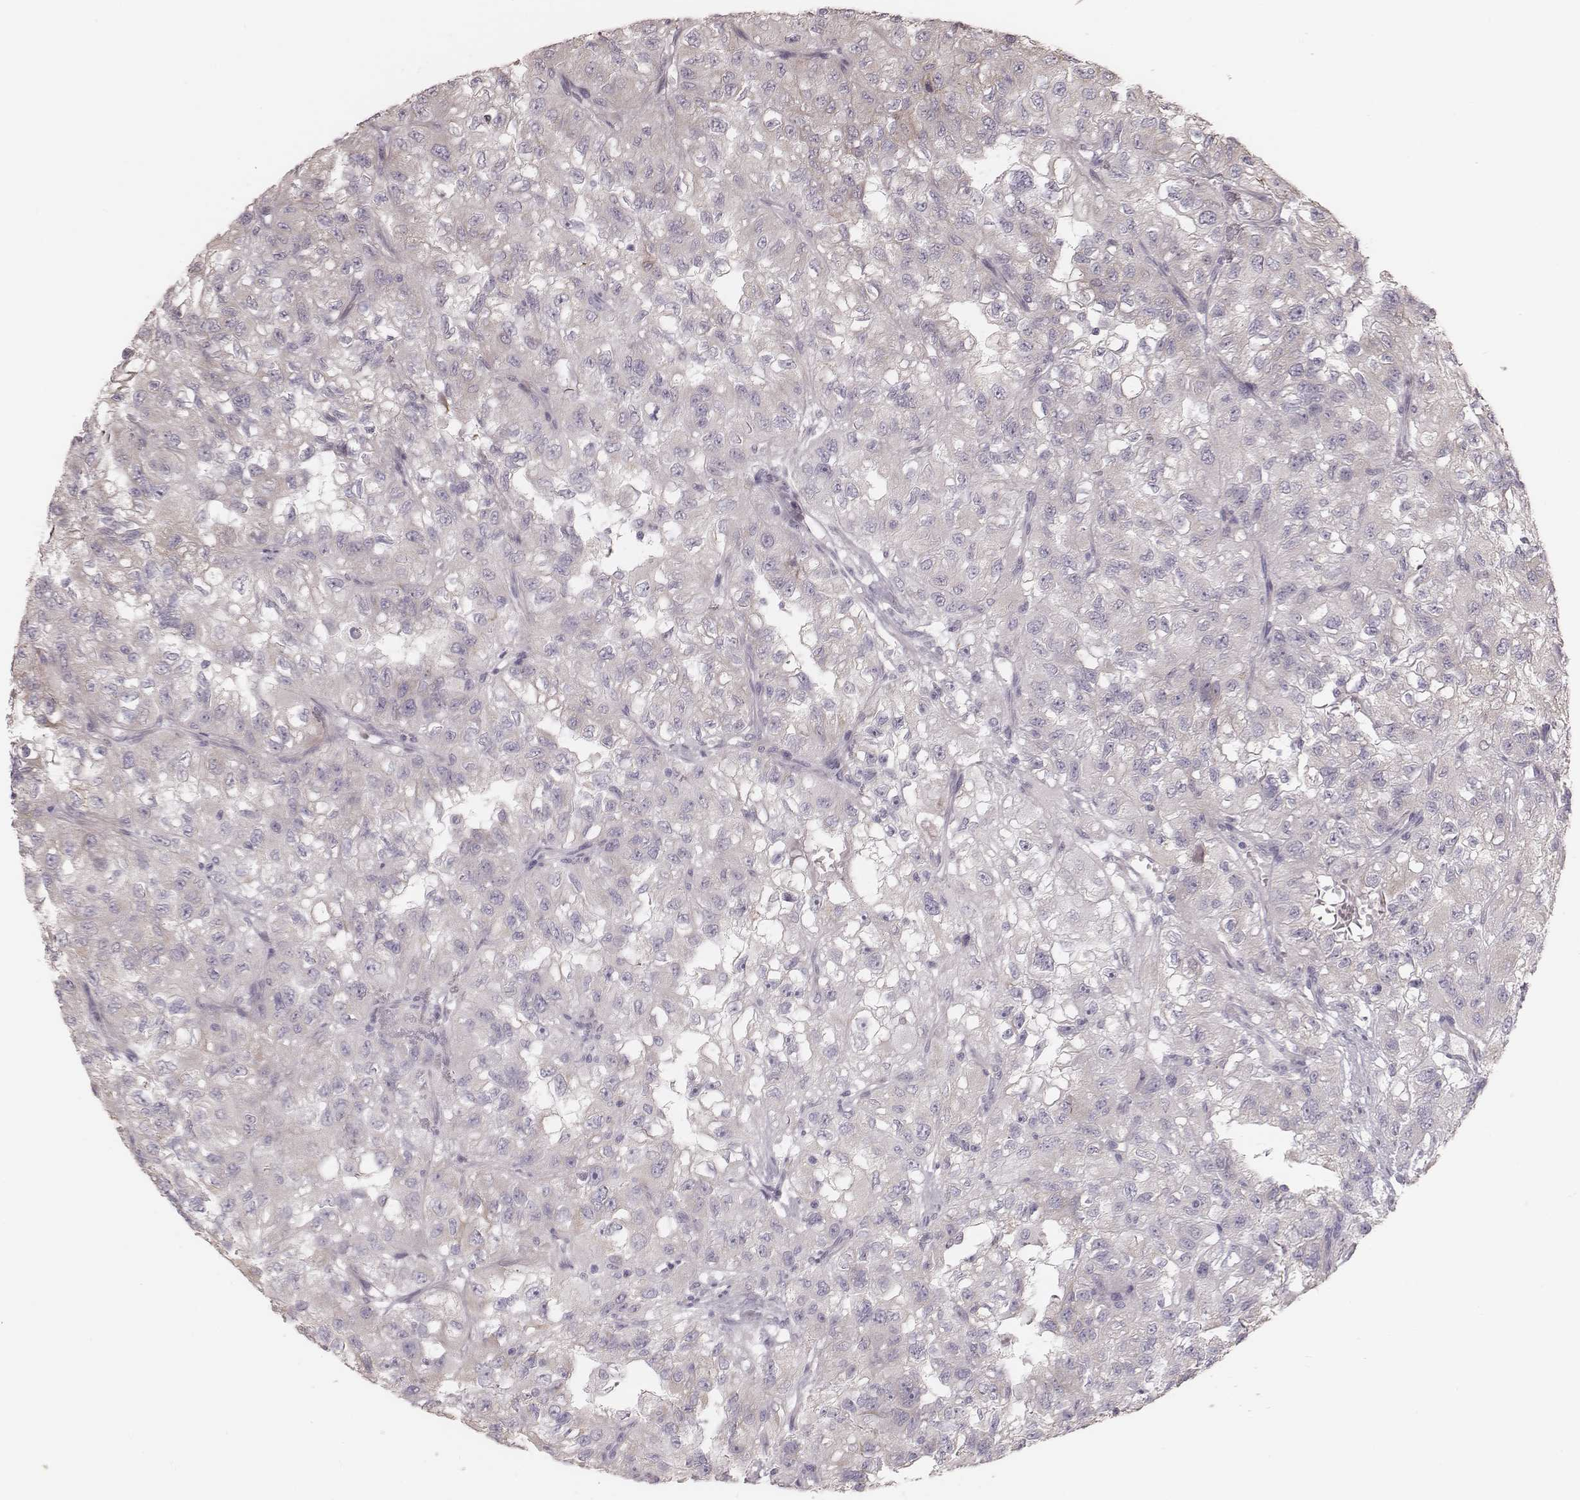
{"staining": {"intensity": "weak", "quantity": "25%-75%", "location": "cytoplasmic/membranous"}, "tissue": "renal cancer", "cell_type": "Tumor cells", "image_type": "cancer", "snomed": [{"axis": "morphology", "description": "Adenocarcinoma, NOS"}, {"axis": "topography", "description": "Kidney"}], "caption": "A high-resolution histopathology image shows immunohistochemistry staining of renal adenocarcinoma, which exhibits weak cytoplasmic/membranous staining in approximately 25%-75% of tumor cells.", "gene": "KIF5C", "patient": {"sex": "male", "age": 64}}